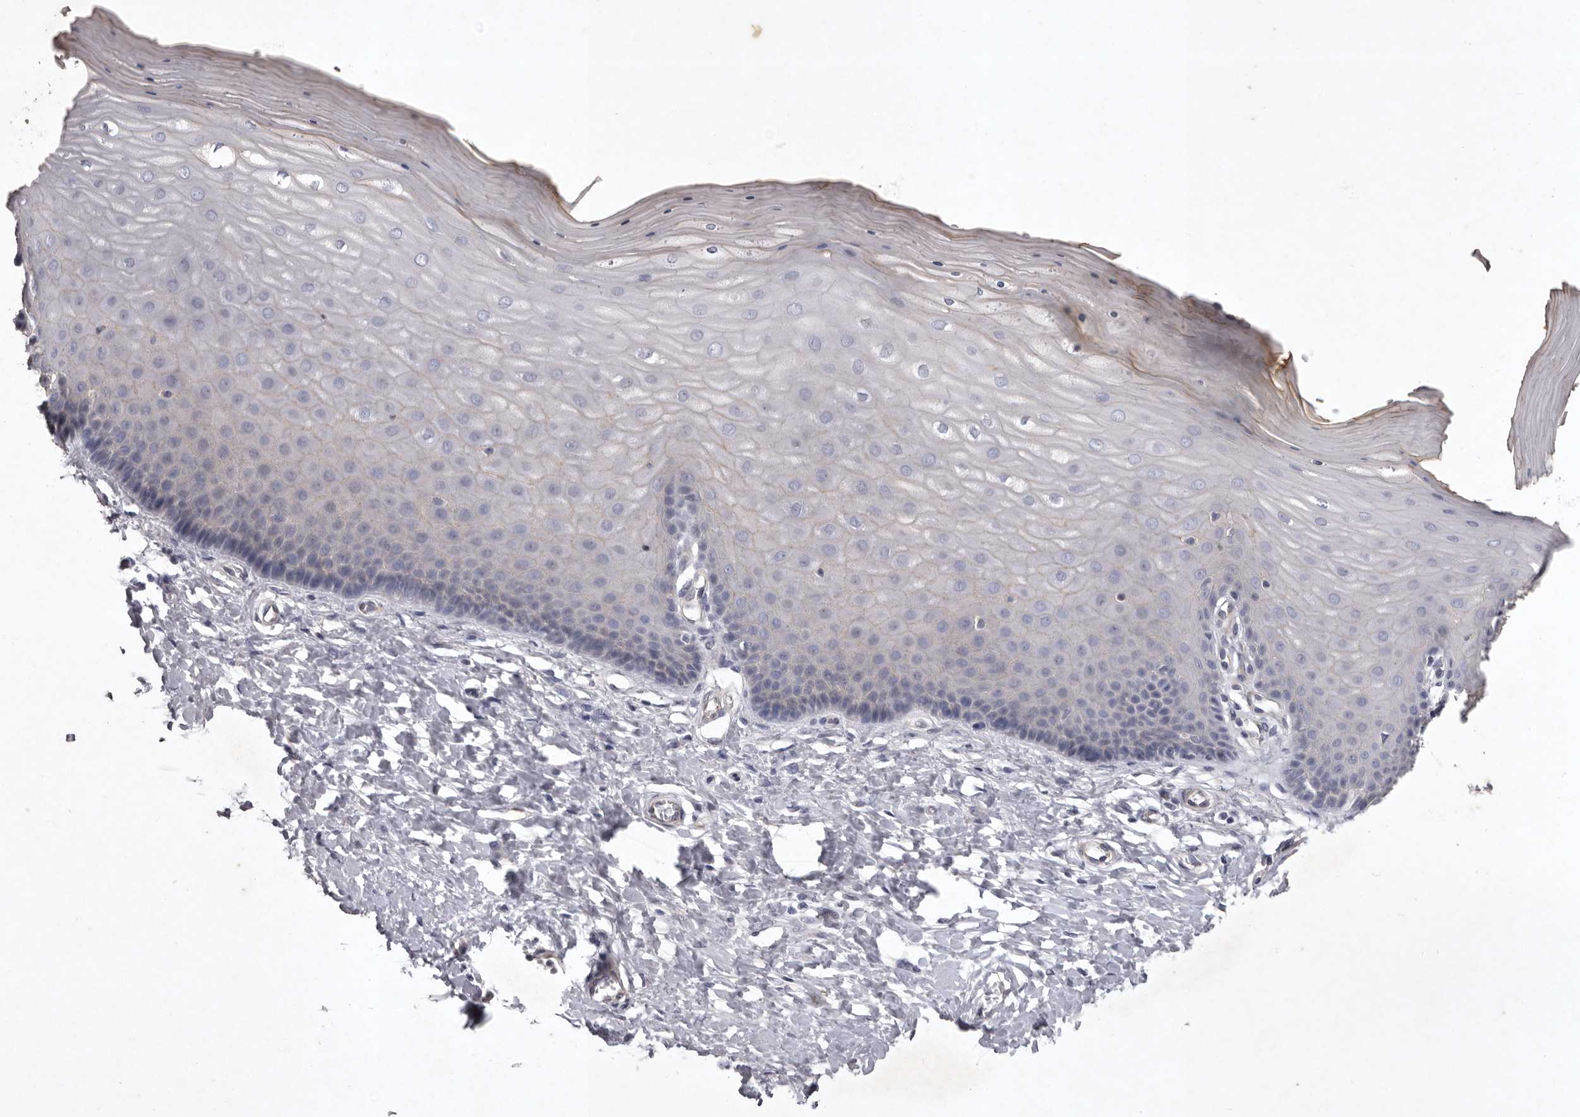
{"staining": {"intensity": "moderate", "quantity": "<25%", "location": "cytoplasmic/membranous"}, "tissue": "cervix", "cell_type": "Glandular cells", "image_type": "normal", "snomed": [{"axis": "morphology", "description": "Normal tissue, NOS"}, {"axis": "topography", "description": "Cervix"}], "caption": "Immunohistochemical staining of normal cervix exhibits low levels of moderate cytoplasmic/membranous expression in approximately <25% of glandular cells.", "gene": "NKAIN4", "patient": {"sex": "female", "age": 55}}